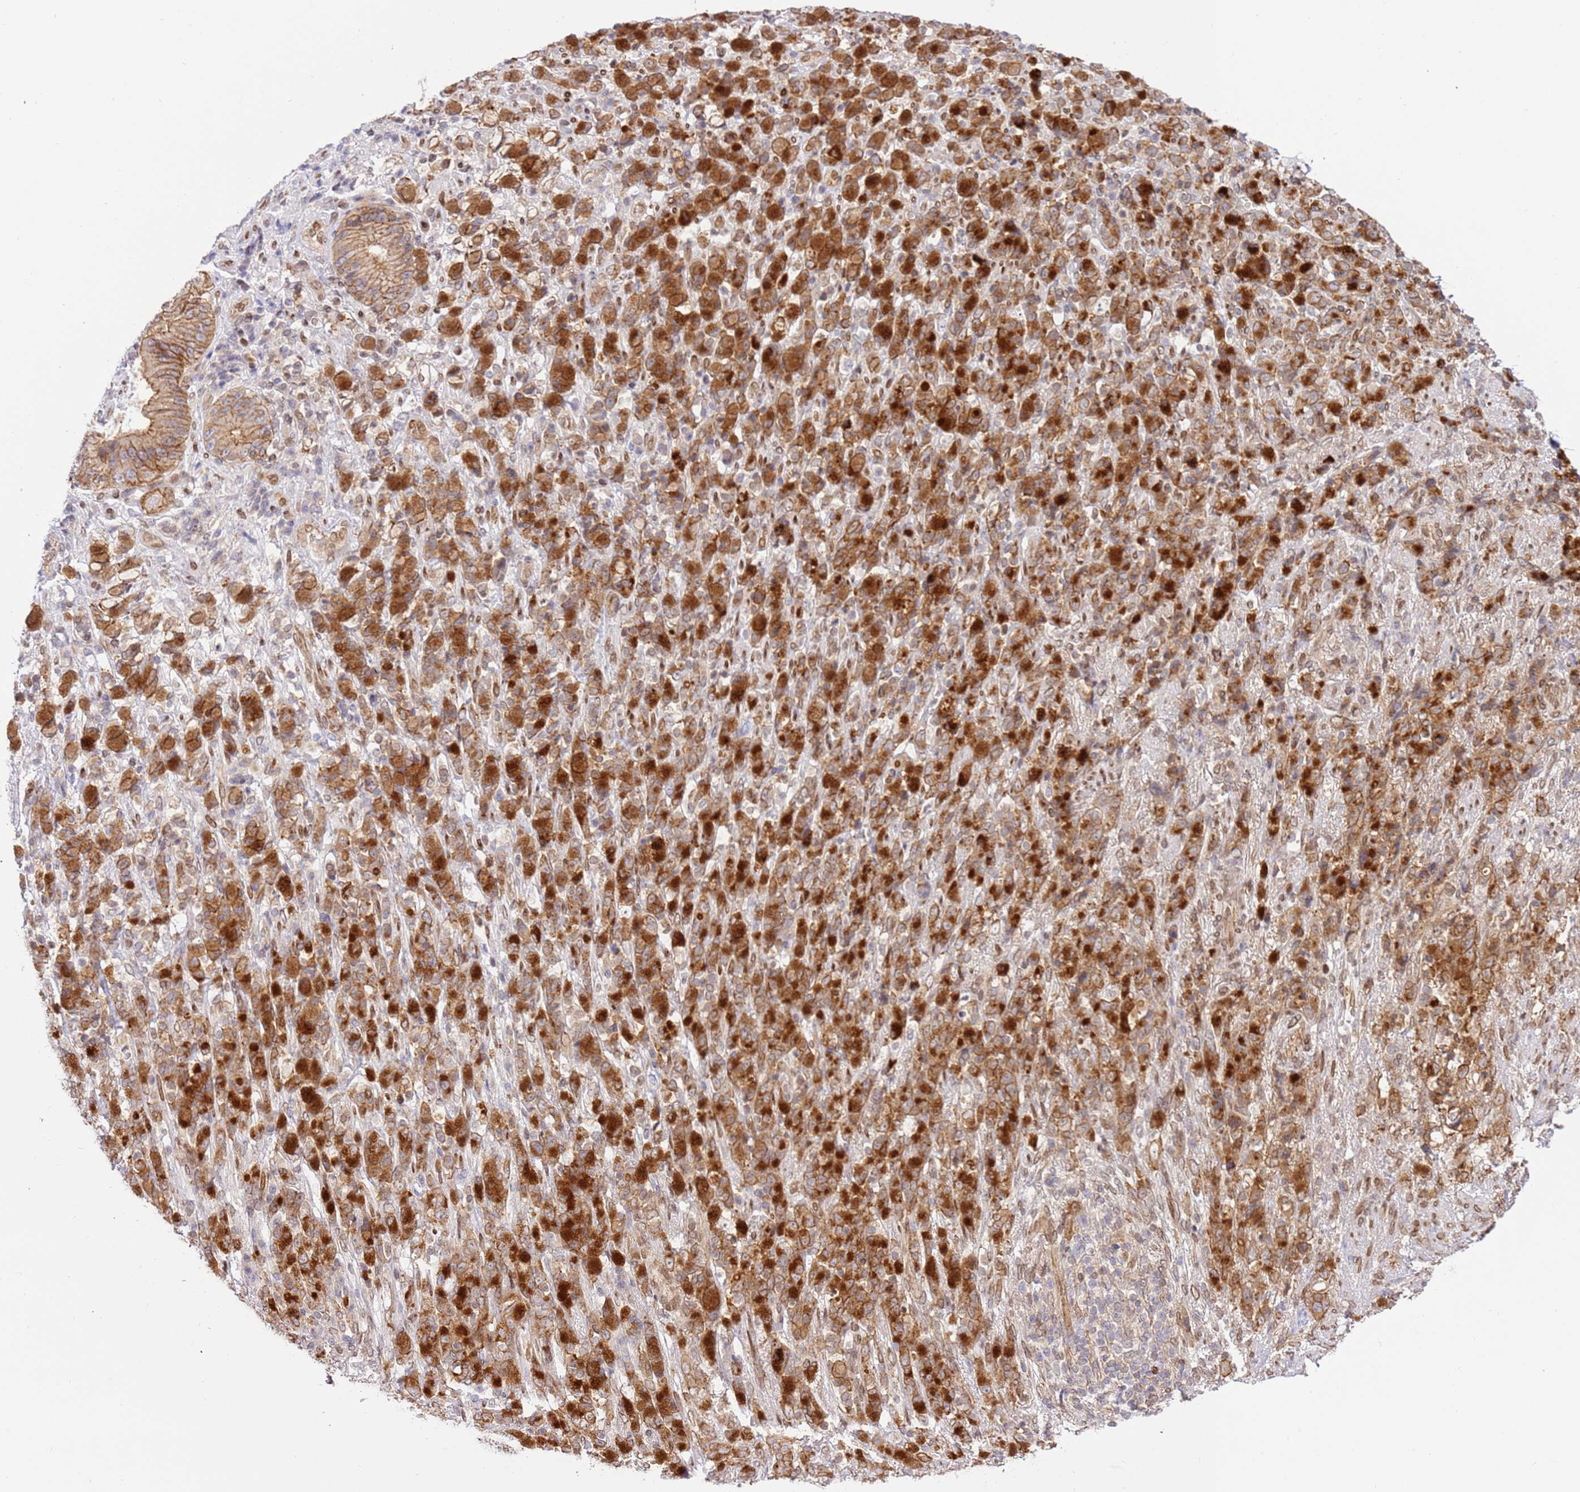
{"staining": {"intensity": "strong", "quantity": "25%-75%", "location": "cytoplasmic/membranous"}, "tissue": "stomach cancer", "cell_type": "Tumor cells", "image_type": "cancer", "snomed": [{"axis": "morphology", "description": "Normal tissue, NOS"}, {"axis": "morphology", "description": "Adenocarcinoma, NOS"}, {"axis": "topography", "description": "Stomach"}], "caption": "Stomach cancer was stained to show a protein in brown. There is high levels of strong cytoplasmic/membranous positivity in about 25%-75% of tumor cells.", "gene": "TRIM37", "patient": {"sex": "female", "age": 79}}